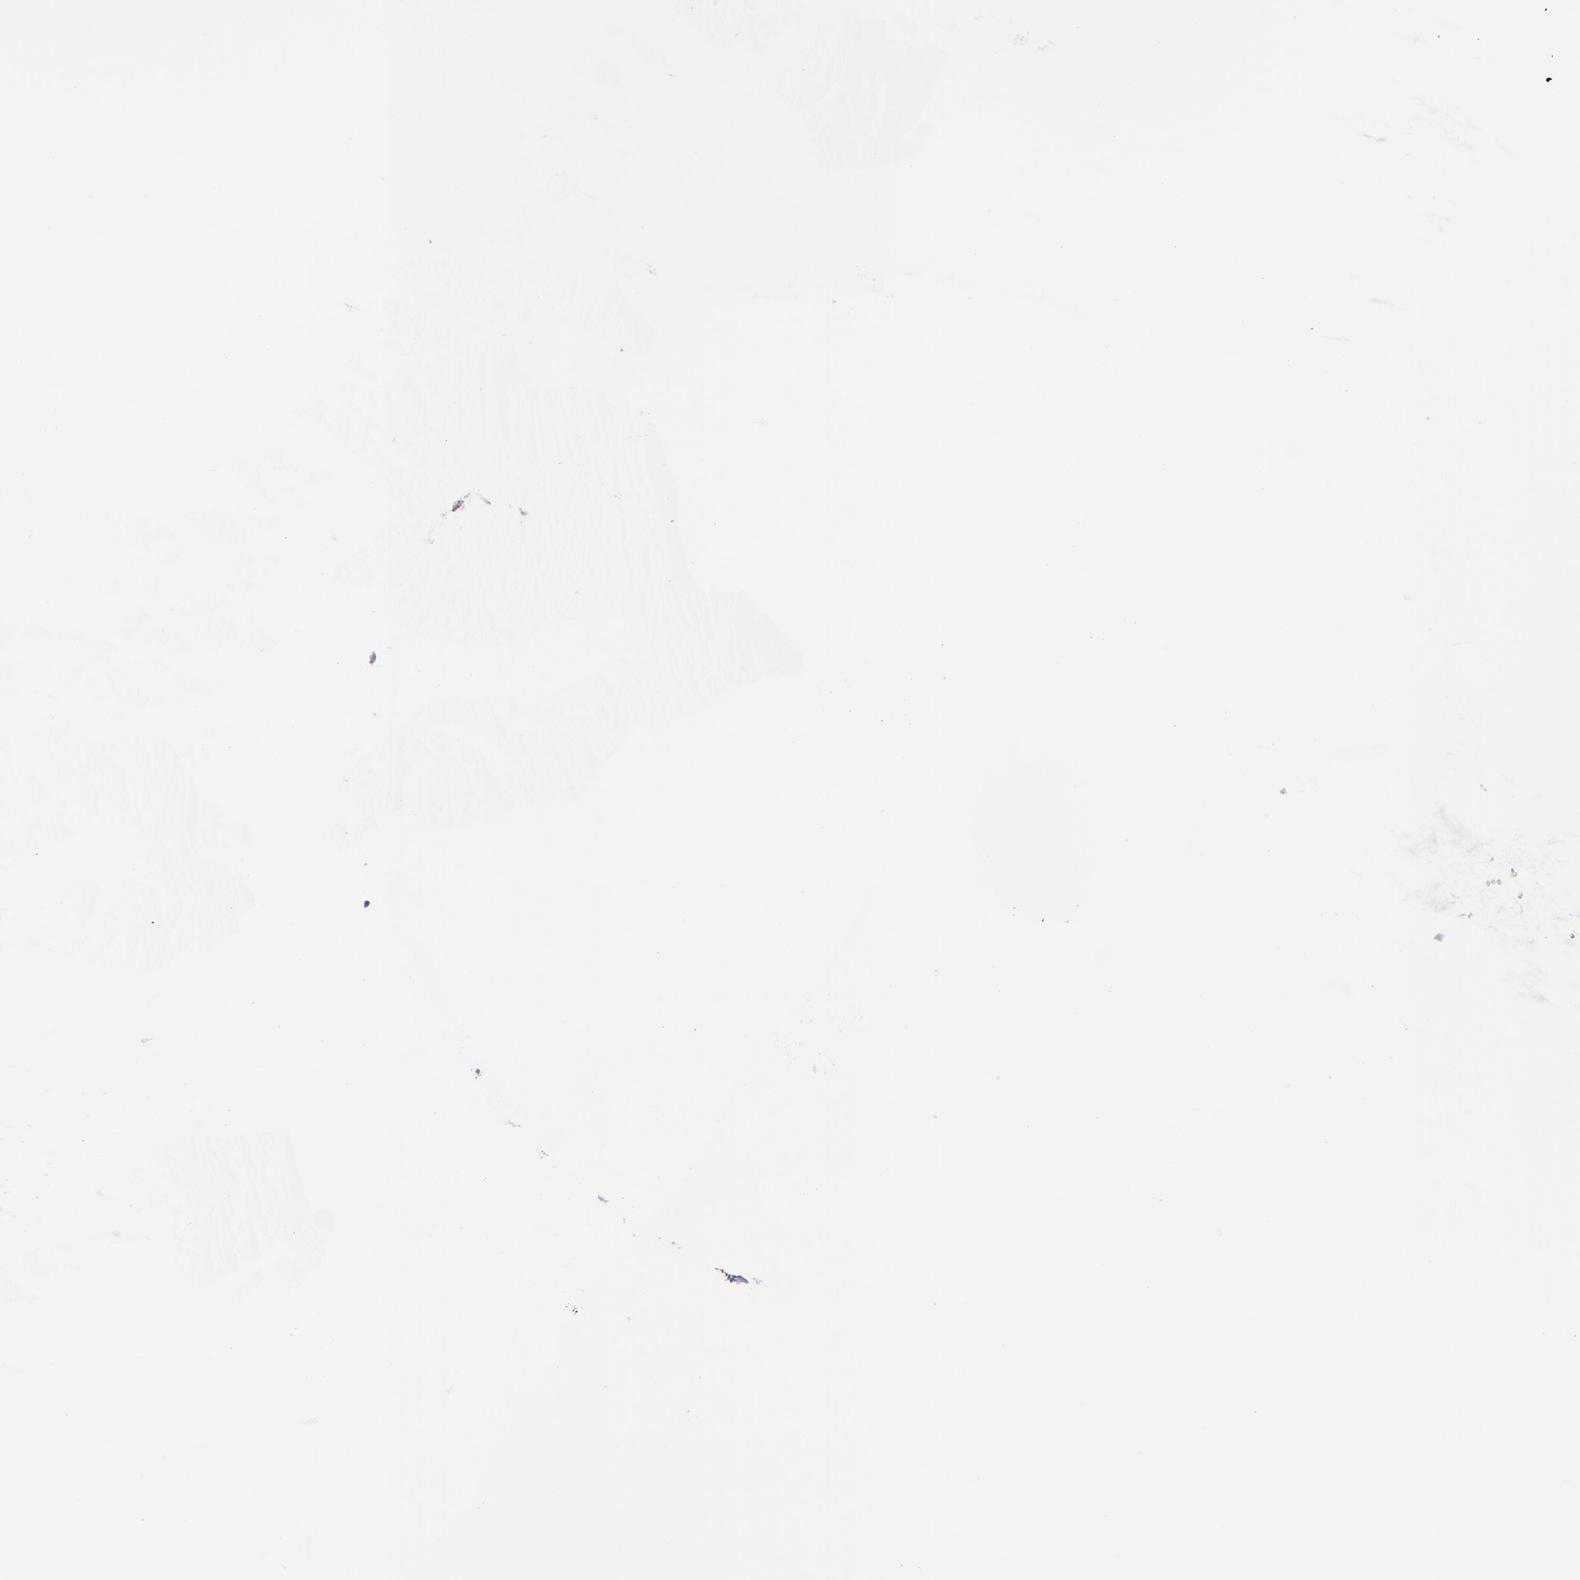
{"staining": {"intensity": "moderate", "quantity": ">75%", "location": "cytoplasmic/membranous"}, "tissue": "pancreatic cancer", "cell_type": "Tumor cells", "image_type": "cancer", "snomed": [{"axis": "morphology", "description": "Adenocarcinoma, NOS"}, {"axis": "topography", "description": "Pancreas"}], "caption": "Protein expression analysis of adenocarcinoma (pancreatic) displays moderate cytoplasmic/membranous staining in about >75% of tumor cells.", "gene": "BCL10", "patient": {"sex": "female", "age": 52}}